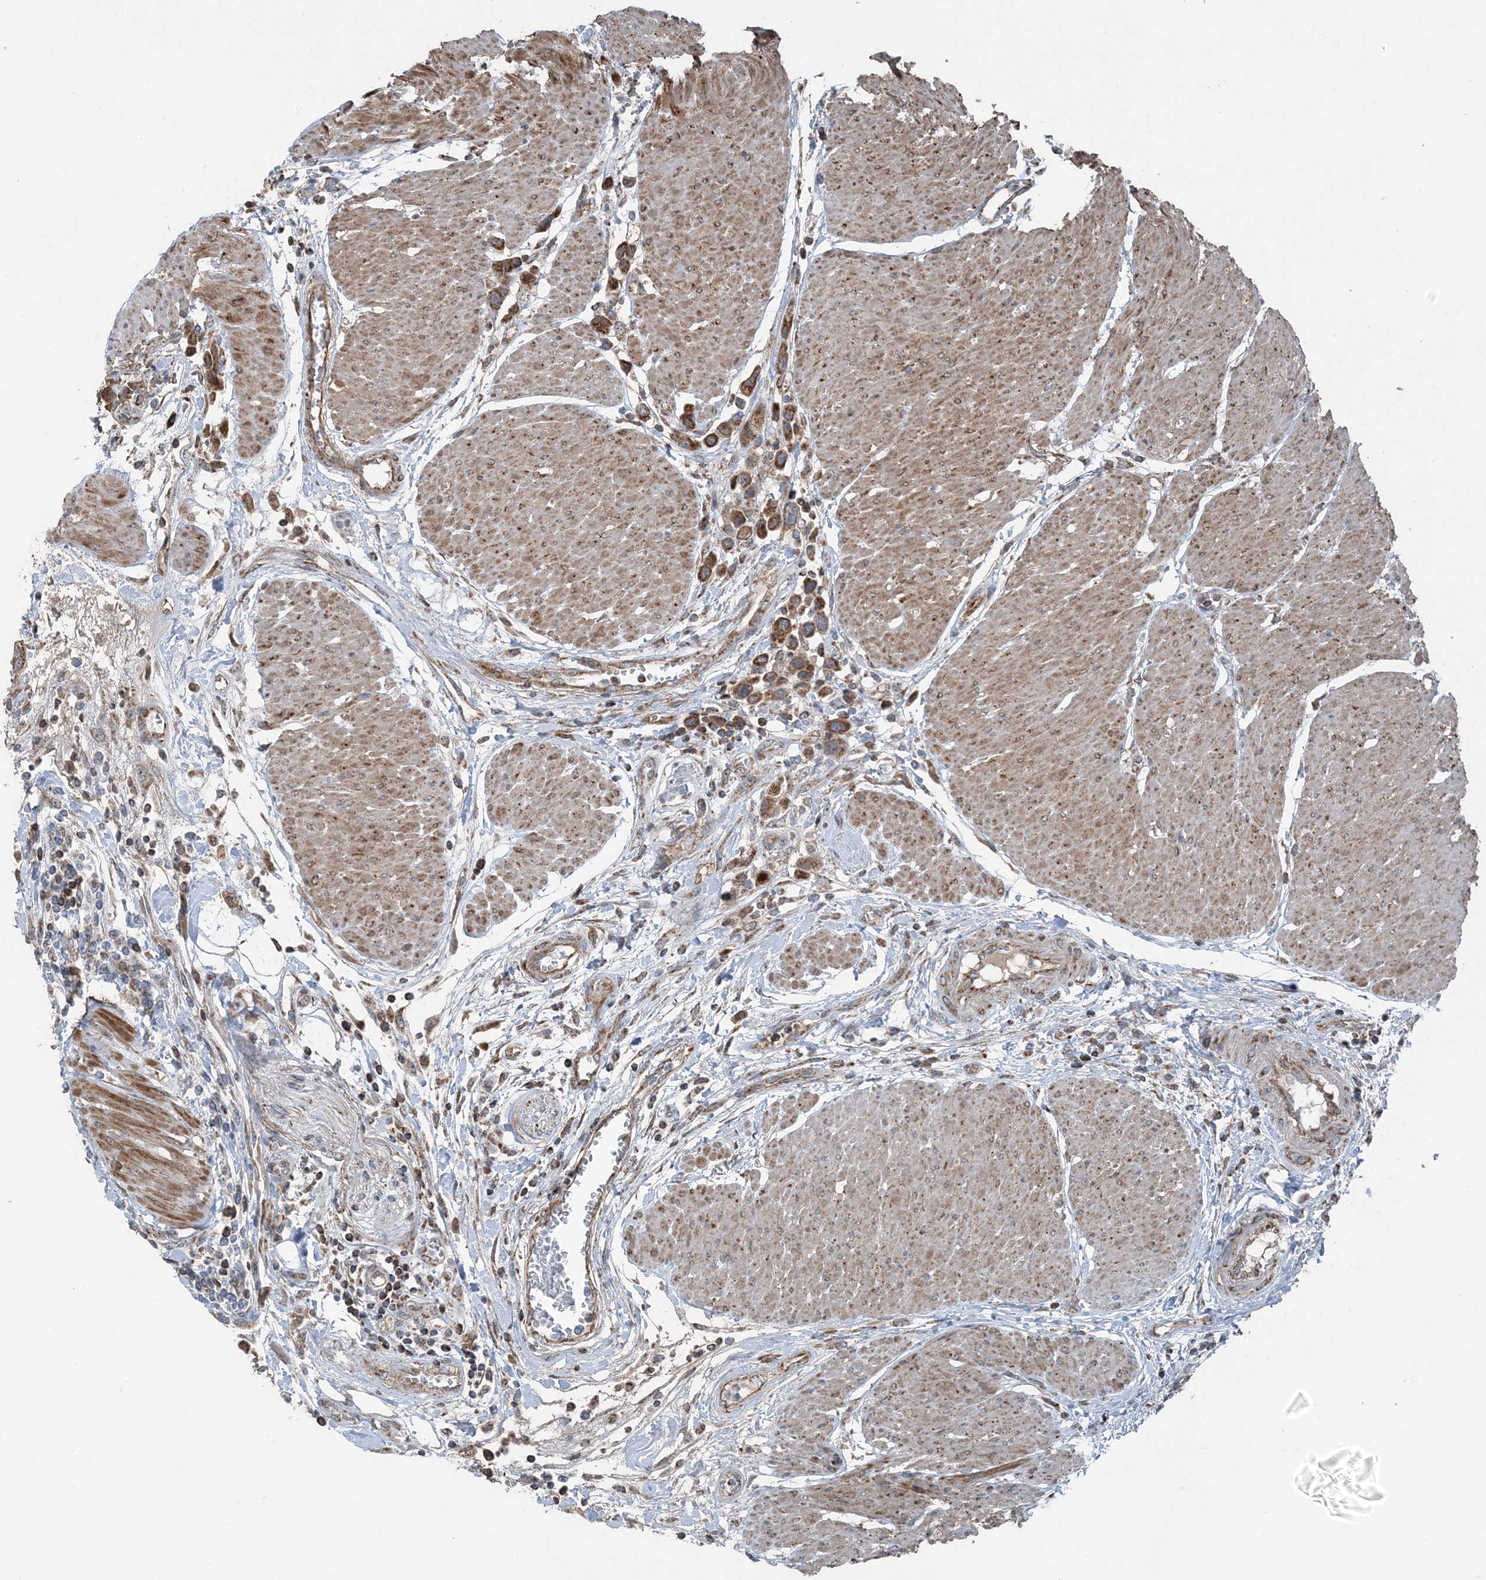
{"staining": {"intensity": "moderate", "quantity": ">75%", "location": "cytoplasmic/membranous"}, "tissue": "urothelial cancer", "cell_type": "Tumor cells", "image_type": "cancer", "snomed": [{"axis": "morphology", "description": "Urothelial carcinoma, High grade"}, {"axis": "topography", "description": "Urinary bladder"}], "caption": "A histopathology image of urothelial cancer stained for a protein shows moderate cytoplasmic/membranous brown staining in tumor cells. The staining was performed using DAB to visualize the protein expression in brown, while the nuclei were stained in blue with hematoxylin (Magnification: 20x).", "gene": "PILRB", "patient": {"sex": "male", "age": 50}}